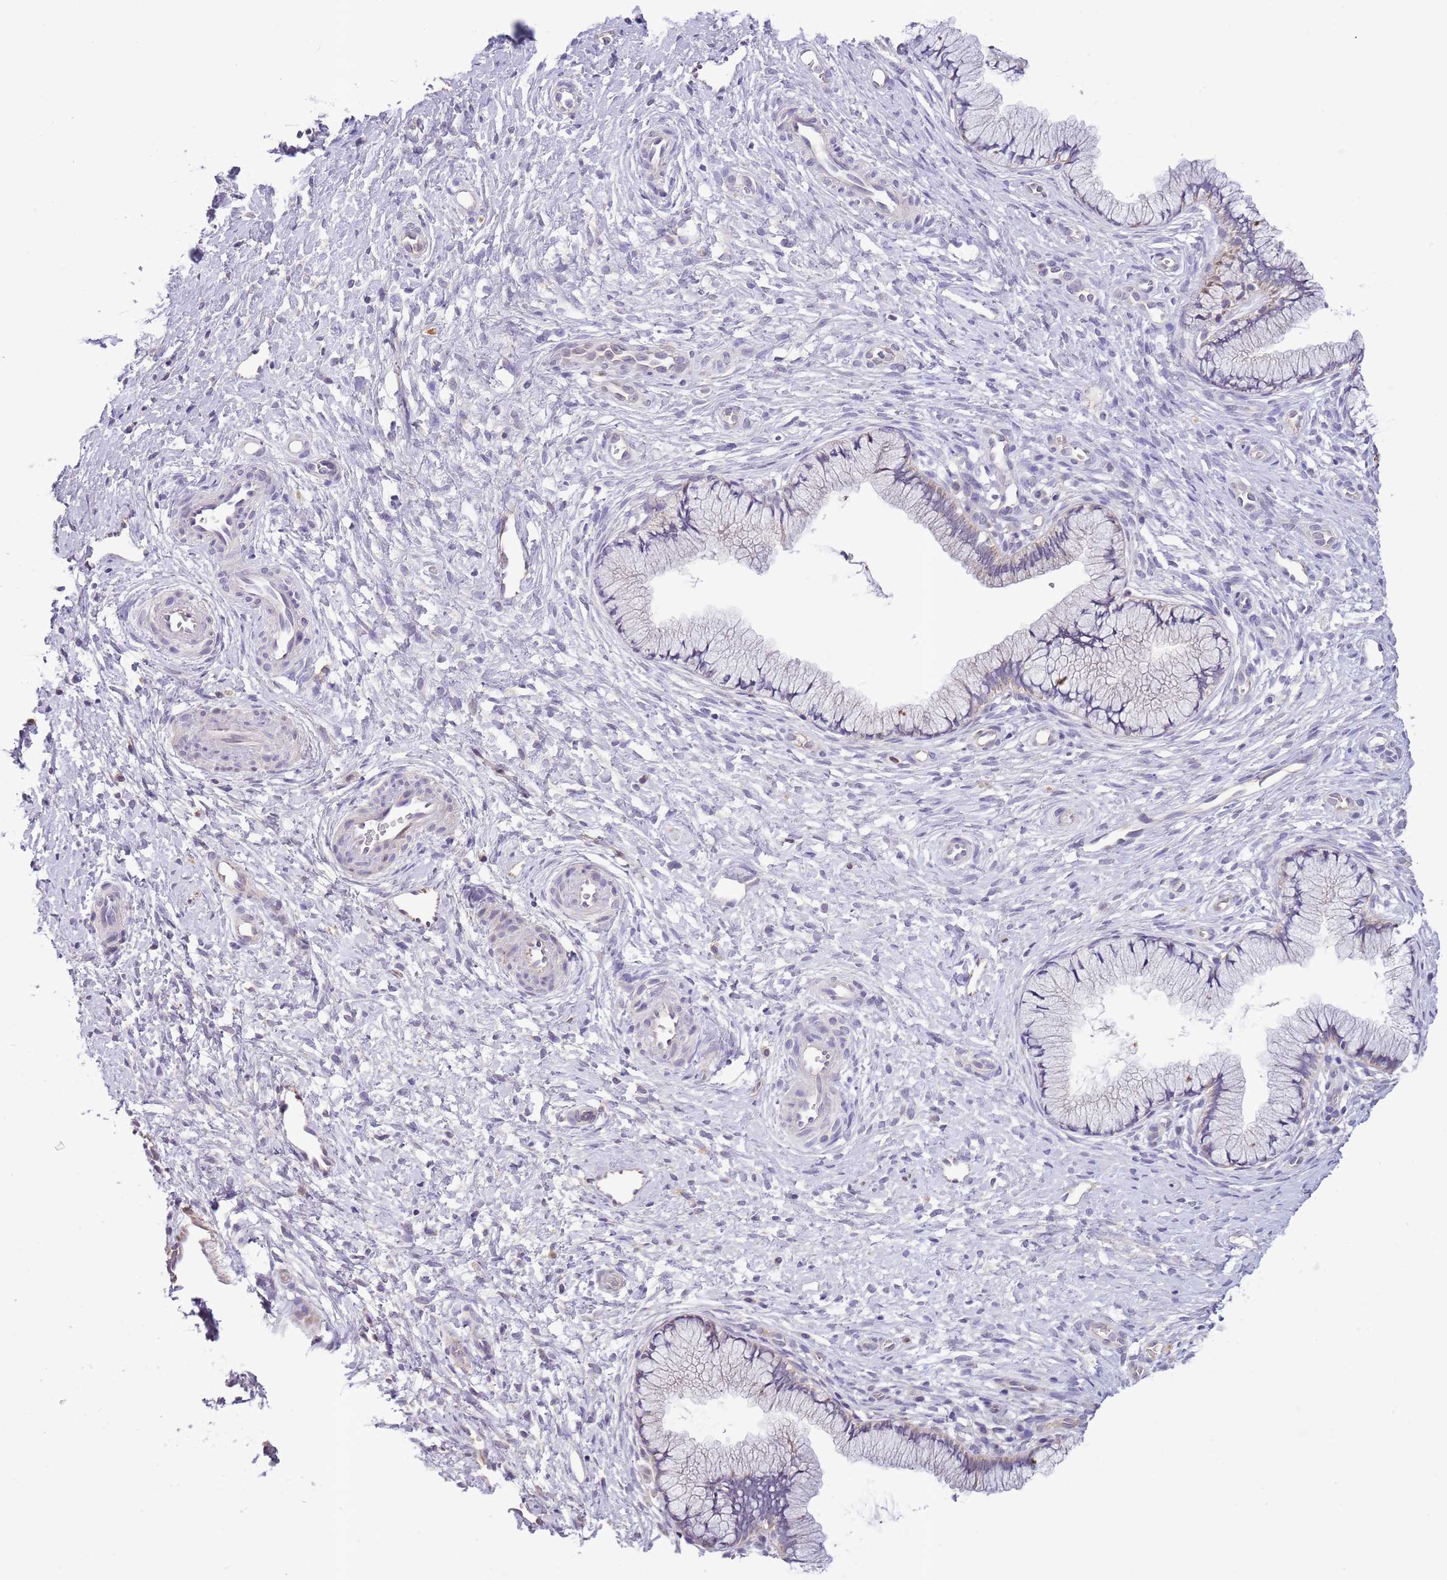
{"staining": {"intensity": "negative", "quantity": "none", "location": "none"}, "tissue": "cervix", "cell_type": "Glandular cells", "image_type": "normal", "snomed": [{"axis": "morphology", "description": "Normal tissue, NOS"}, {"axis": "topography", "description": "Cervix"}], "caption": "The micrograph displays no significant positivity in glandular cells of cervix.", "gene": "ZNF658", "patient": {"sex": "female", "age": 36}}